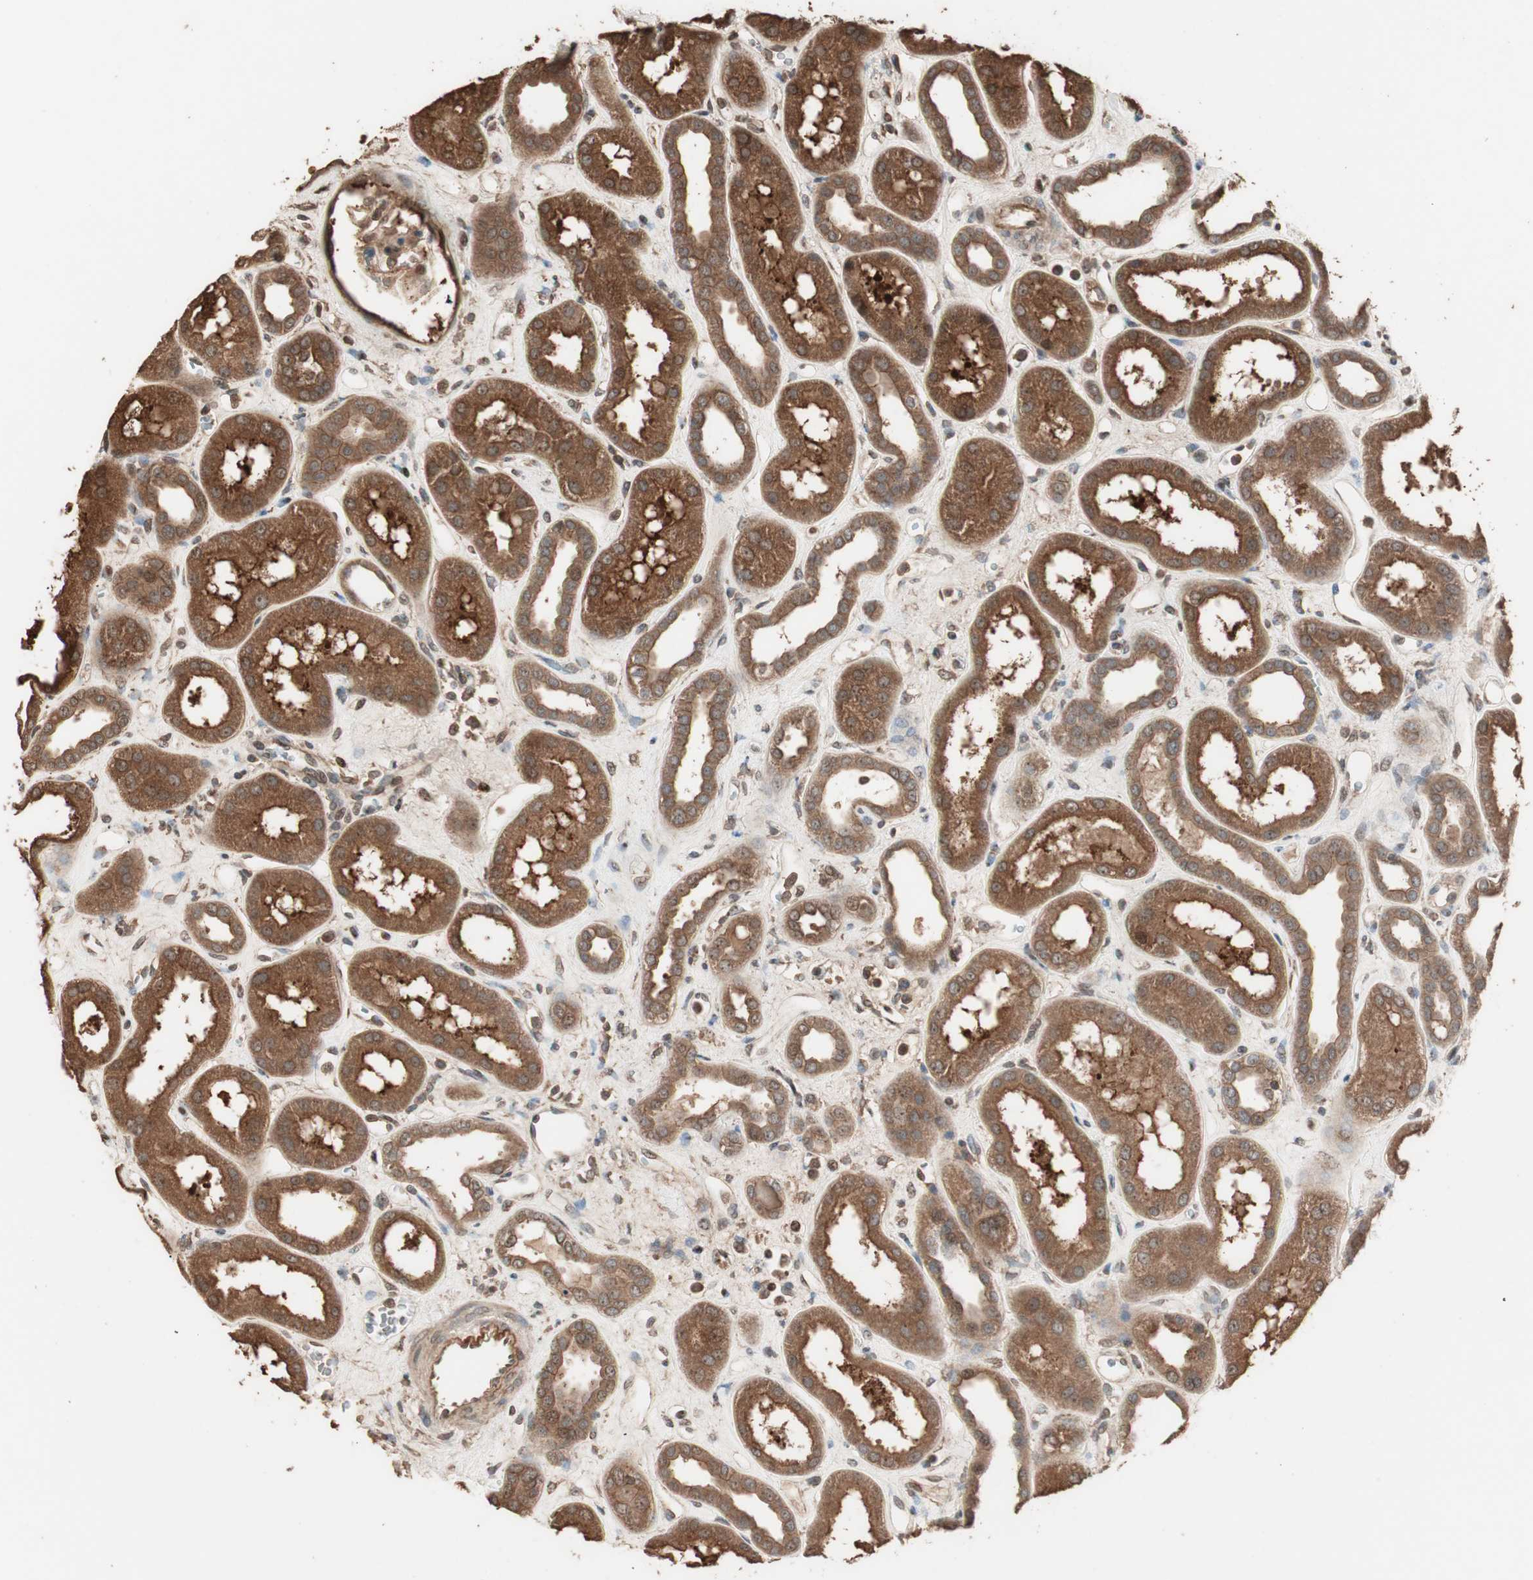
{"staining": {"intensity": "strong", "quantity": "25%-75%", "location": "cytoplasmic/membranous,nuclear"}, "tissue": "kidney", "cell_type": "Cells in glomeruli", "image_type": "normal", "snomed": [{"axis": "morphology", "description": "Normal tissue, NOS"}, {"axis": "topography", "description": "Kidney"}], "caption": "A high amount of strong cytoplasmic/membranous,nuclear positivity is appreciated in approximately 25%-75% of cells in glomeruli in normal kidney.", "gene": "USP20", "patient": {"sex": "male", "age": 59}}